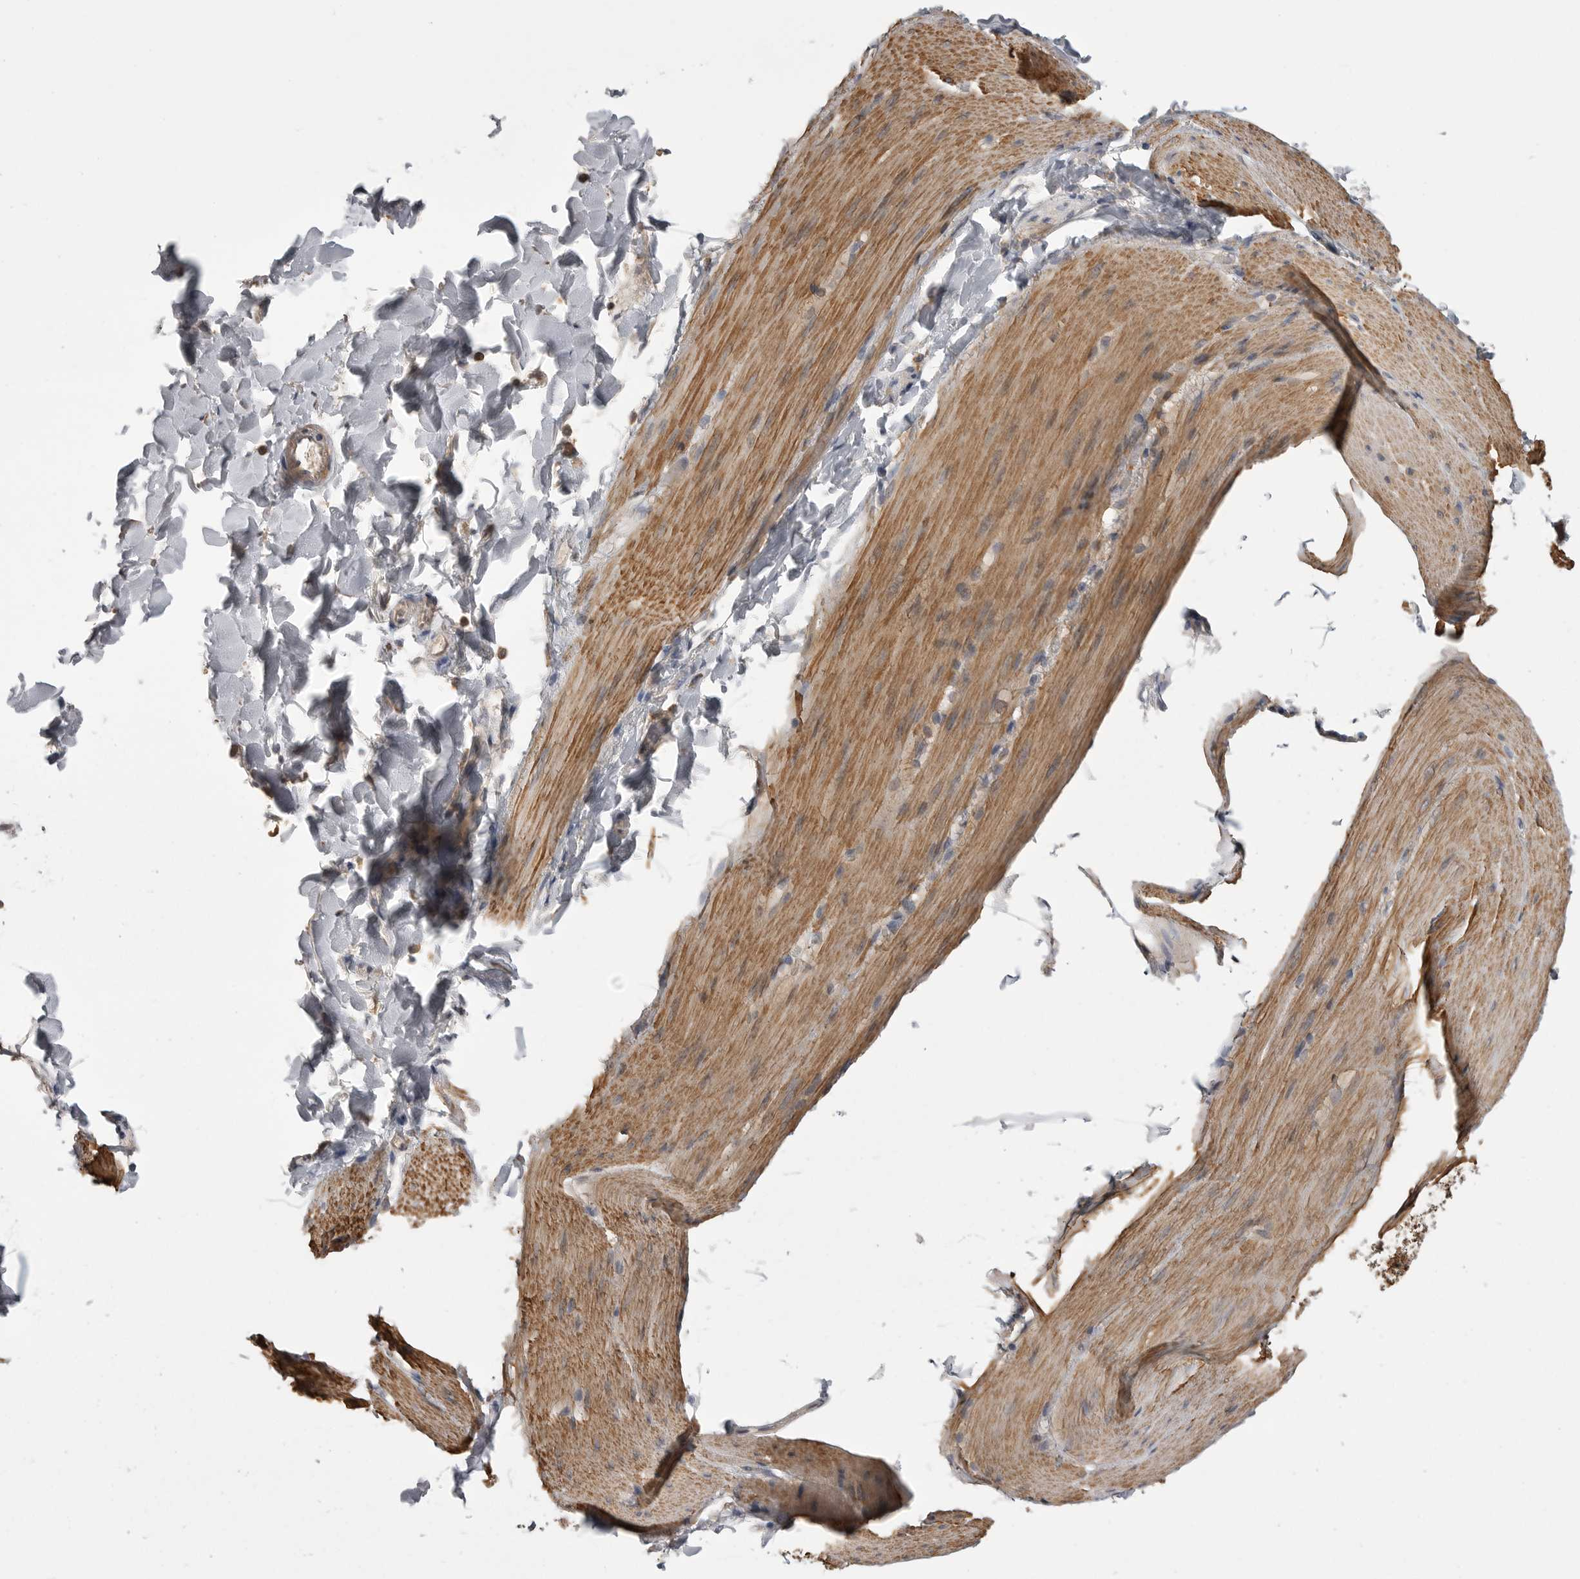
{"staining": {"intensity": "moderate", "quantity": "25%-75%", "location": "cytoplasmic/membranous"}, "tissue": "smooth muscle", "cell_type": "Smooth muscle cells", "image_type": "normal", "snomed": [{"axis": "morphology", "description": "Normal tissue, NOS"}, {"axis": "topography", "description": "Smooth muscle"}, {"axis": "topography", "description": "Small intestine"}], "caption": "Benign smooth muscle was stained to show a protein in brown. There is medium levels of moderate cytoplasmic/membranous positivity in about 25%-75% of smooth muscle cells. (DAB IHC with brightfield microscopy, high magnification).", "gene": "CMTM6", "patient": {"sex": "female", "age": 84}}